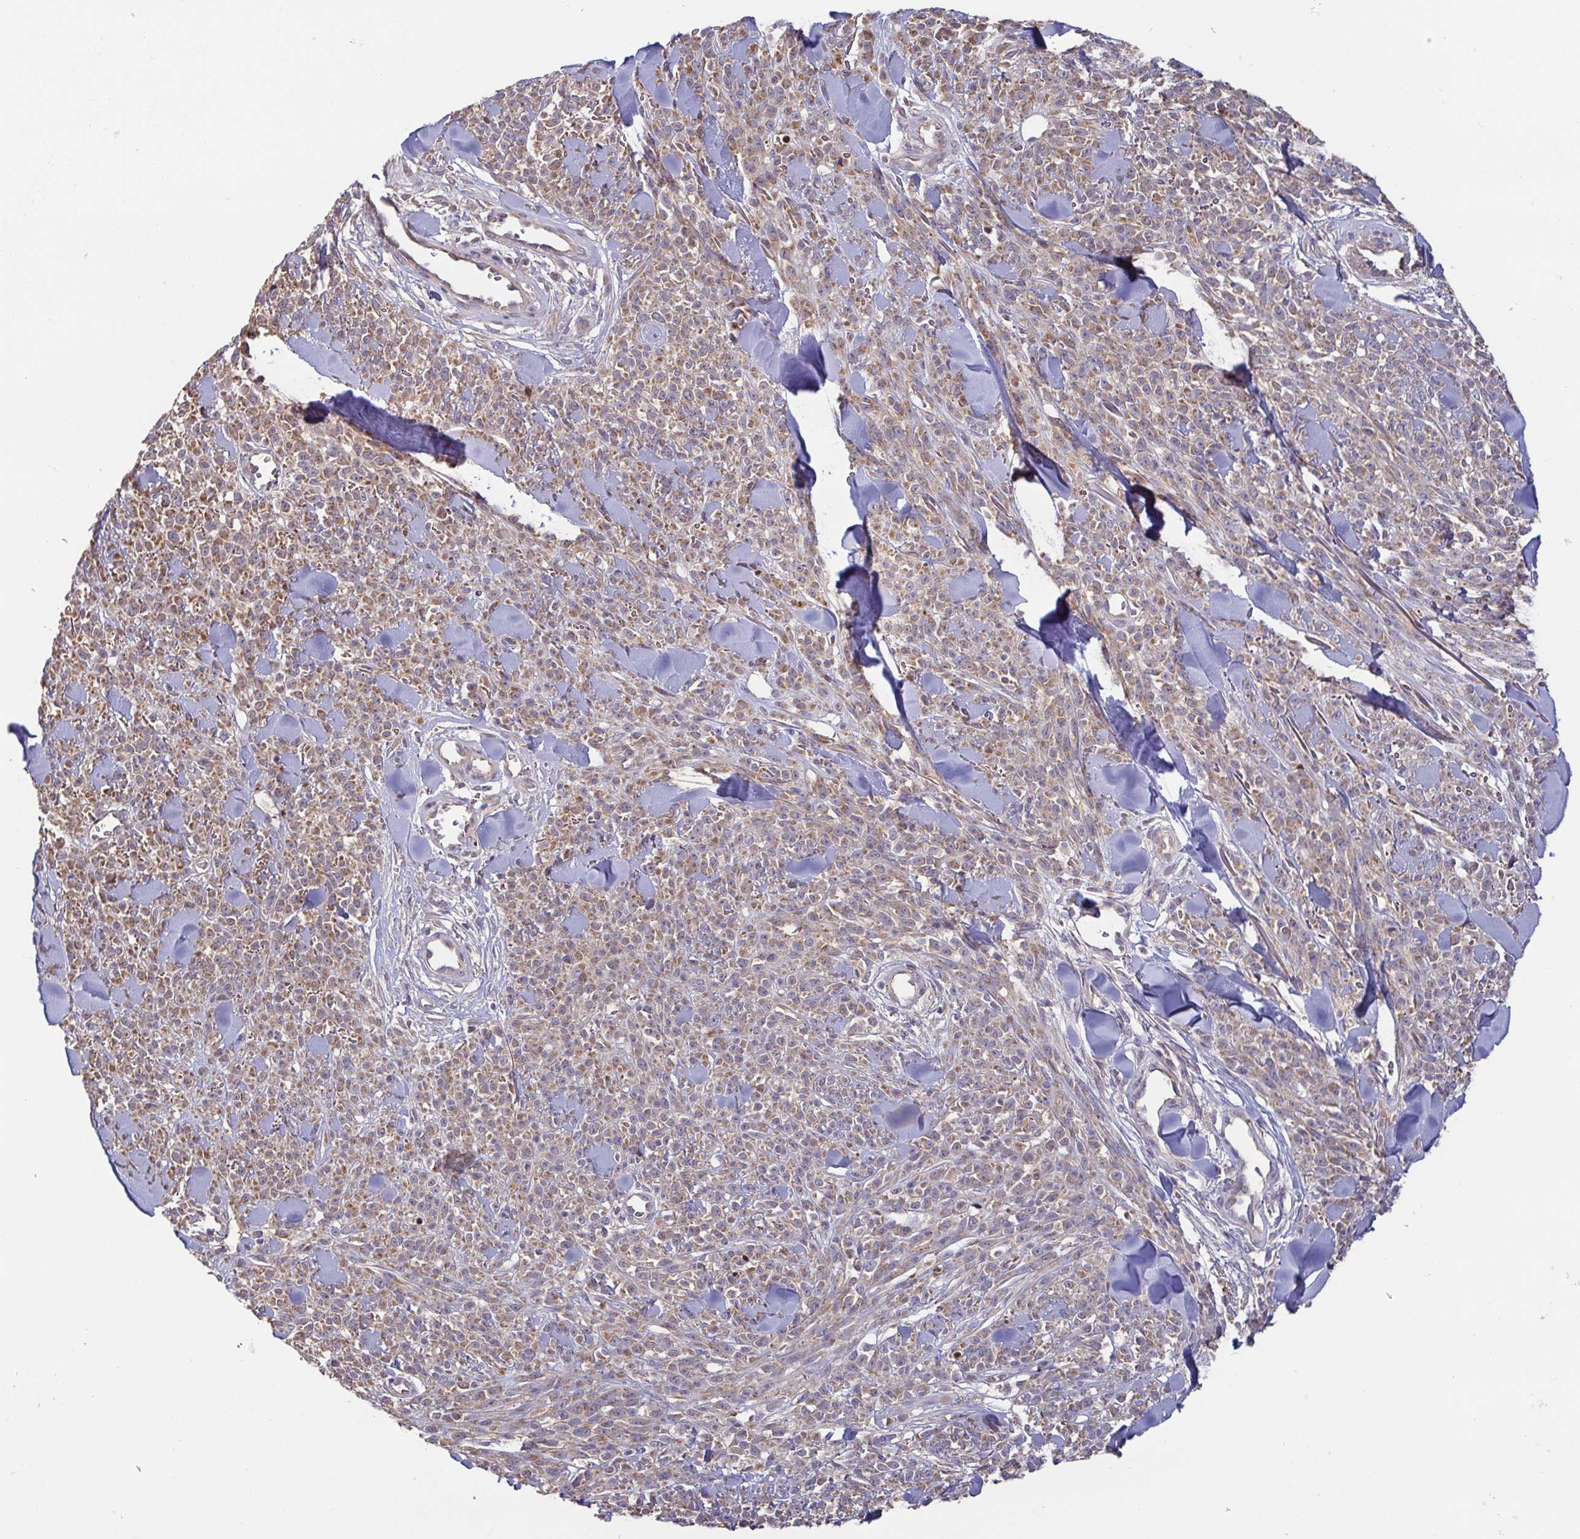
{"staining": {"intensity": "weak", "quantity": ">75%", "location": "cytoplasmic/membranous"}, "tissue": "melanoma", "cell_type": "Tumor cells", "image_type": "cancer", "snomed": [{"axis": "morphology", "description": "Malignant melanoma, NOS"}, {"axis": "topography", "description": "Skin"}, {"axis": "topography", "description": "Skin of trunk"}], "caption": "Immunohistochemical staining of human melanoma reveals low levels of weak cytoplasmic/membranous protein expression in approximately >75% of tumor cells.", "gene": "OSBPL7", "patient": {"sex": "male", "age": 74}}